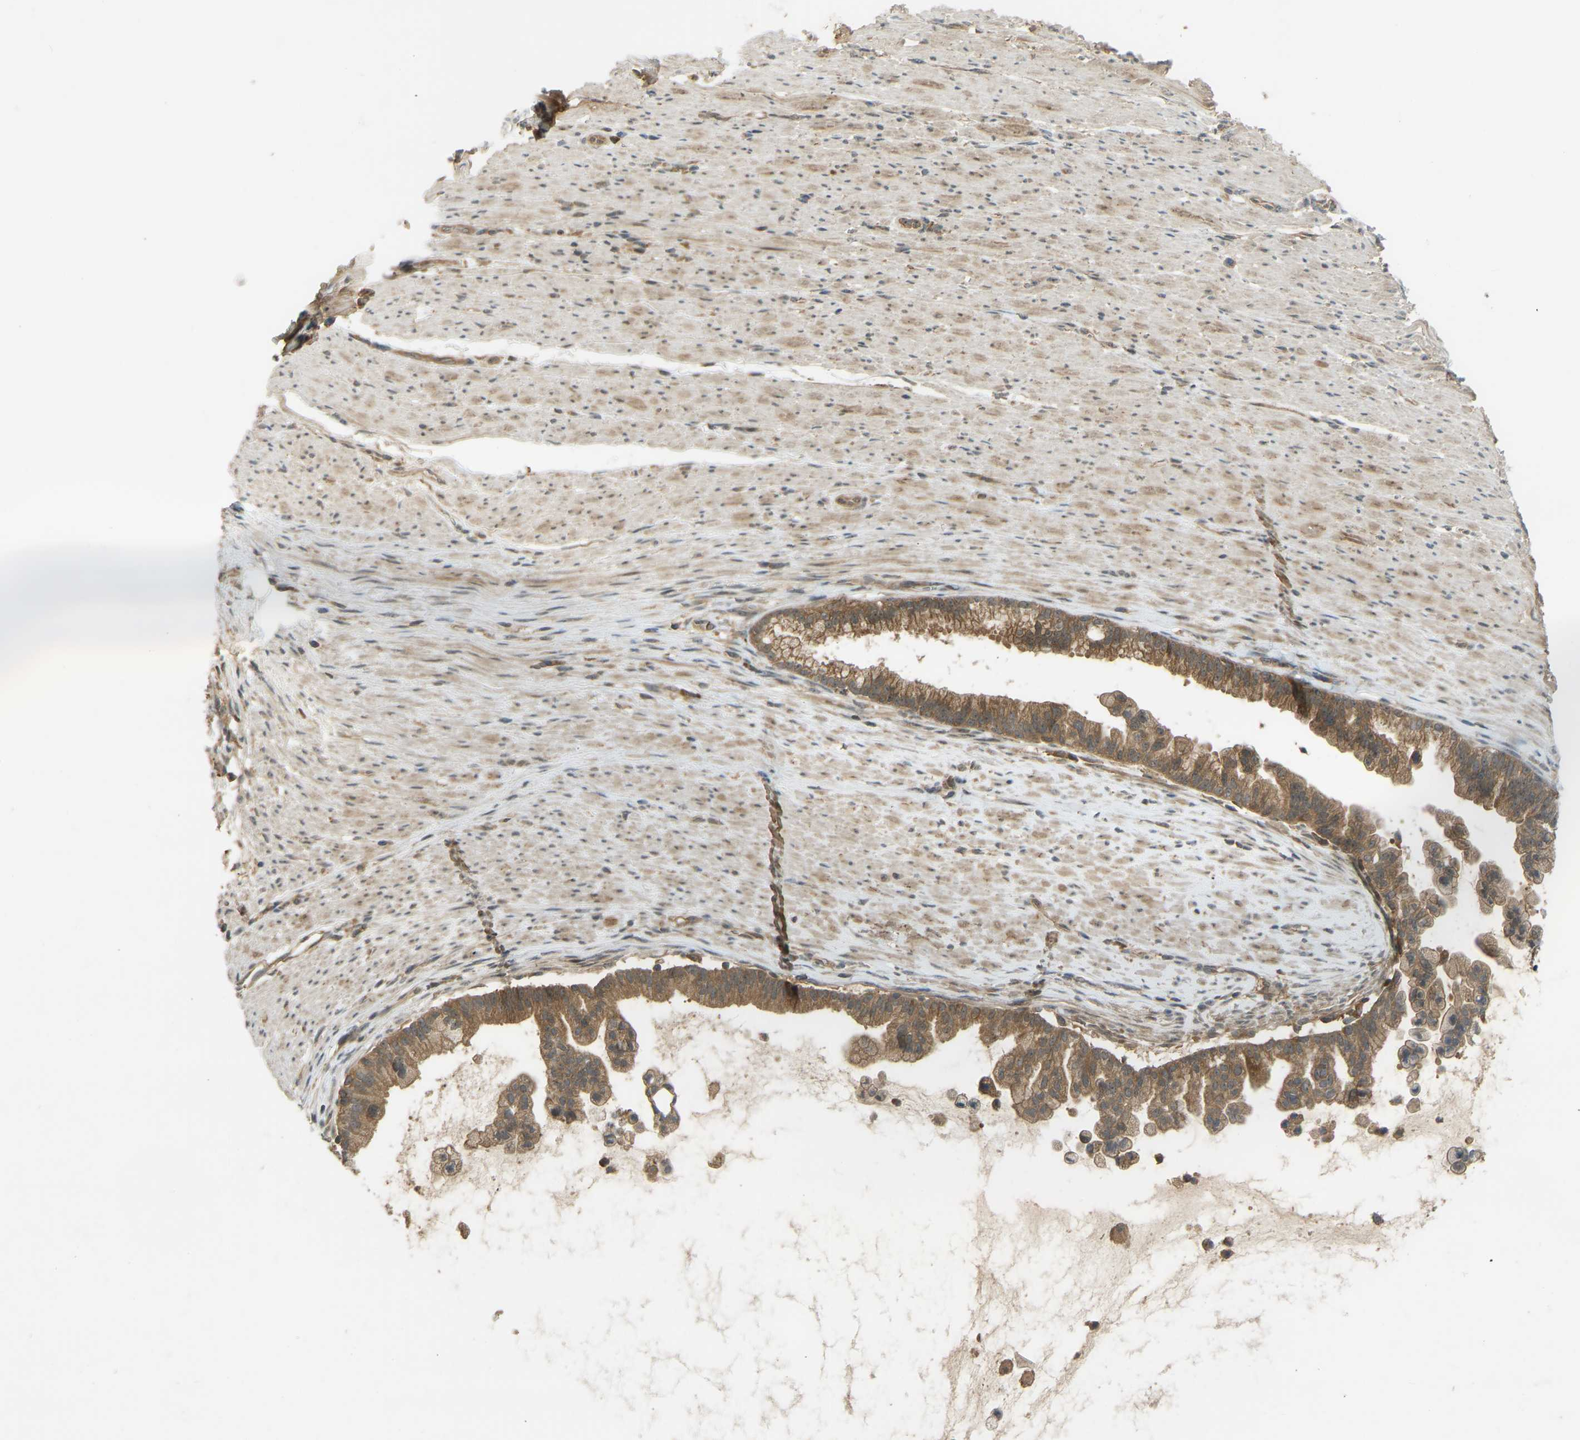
{"staining": {"intensity": "moderate", "quantity": ">75%", "location": "cytoplasmic/membranous"}, "tissue": "pancreatic cancer", "cell_type": "Tumor cells", "image_type": "cancer", "snomed": [{"axis": "morphology", "description": "Adenocarcinoma, NOS"}, {"axis": "topography", "description": "Pancreas"}], "caption": "High-magnification brightfield microscopy of pancreatic adenocarcinoma stained with DAB (3,3'-diaminobenzidine) (brown) and counterstained with hematoxylin (blue). tumor cells exhibit moderate cytoplasmic/membranous positivity is appreciated in approximately>75% of cells.", "gene": "ZNF71", "patient": {"sex": "male", "age": 69}}